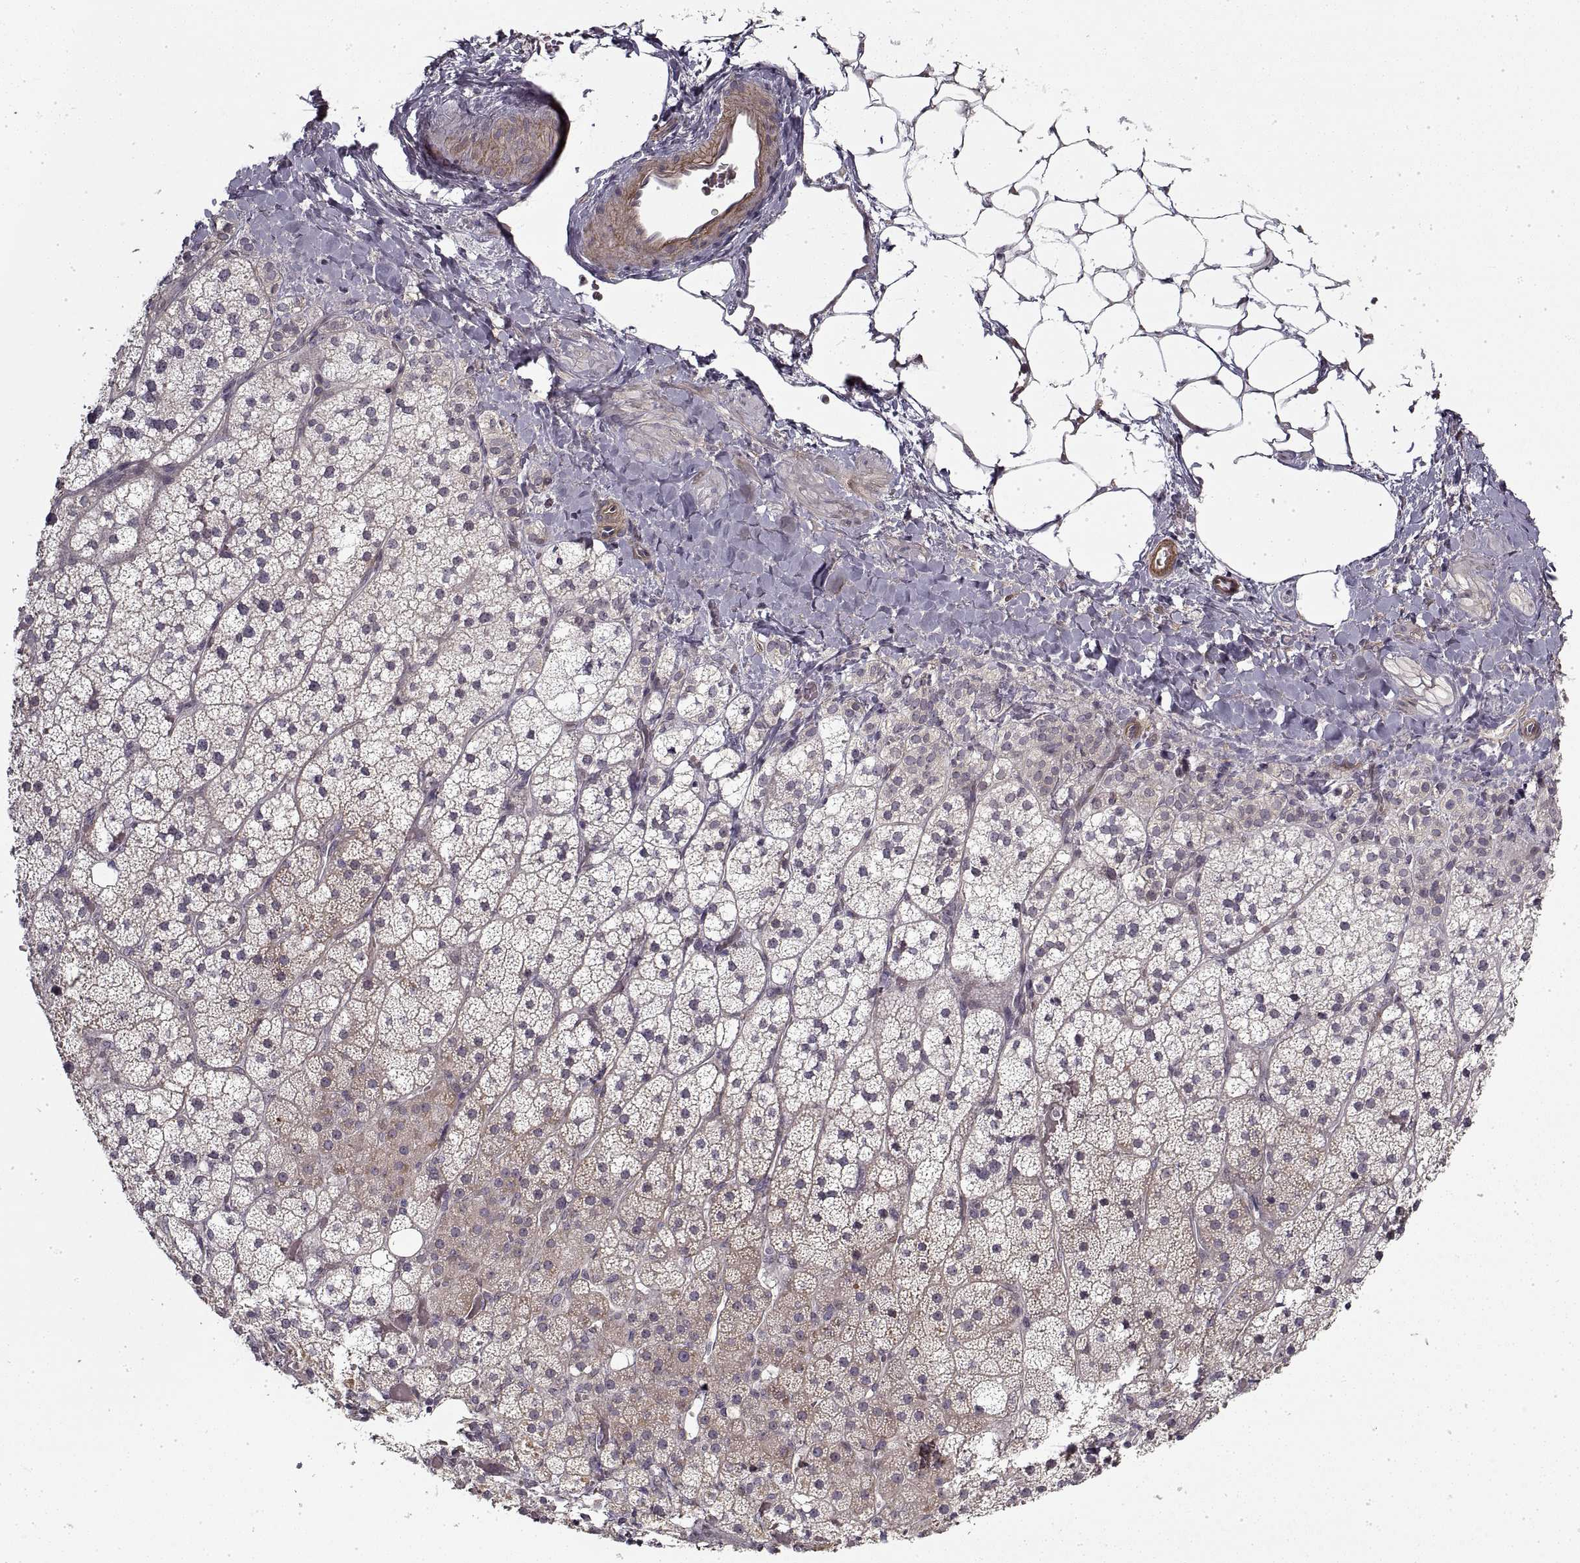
{"staining": {"intensity": "weak", "quantity": "25%-75%", "location": "cytoplasmic/membranous"}, "tissue": "adrenal gland", "cell_type": "Glandular cells", "image_type": "normal", "snomed": [{"axis": "morphology", "description": "Normal tissue, NOS"}, {"axis": "topography", "description": "Adrenal gland"}], "caption": "A low amount of weak cytoplasmic/membranous expression is present in approximately 25%-75% of glandular cells in normal adrenal gland. (DAB (3,3'-diaminobenzidine) IHC, brown staining for protein, blue staining for nuclei).", "gene": "LAMB2", "patient": {"sex": "male", "age": 53}}